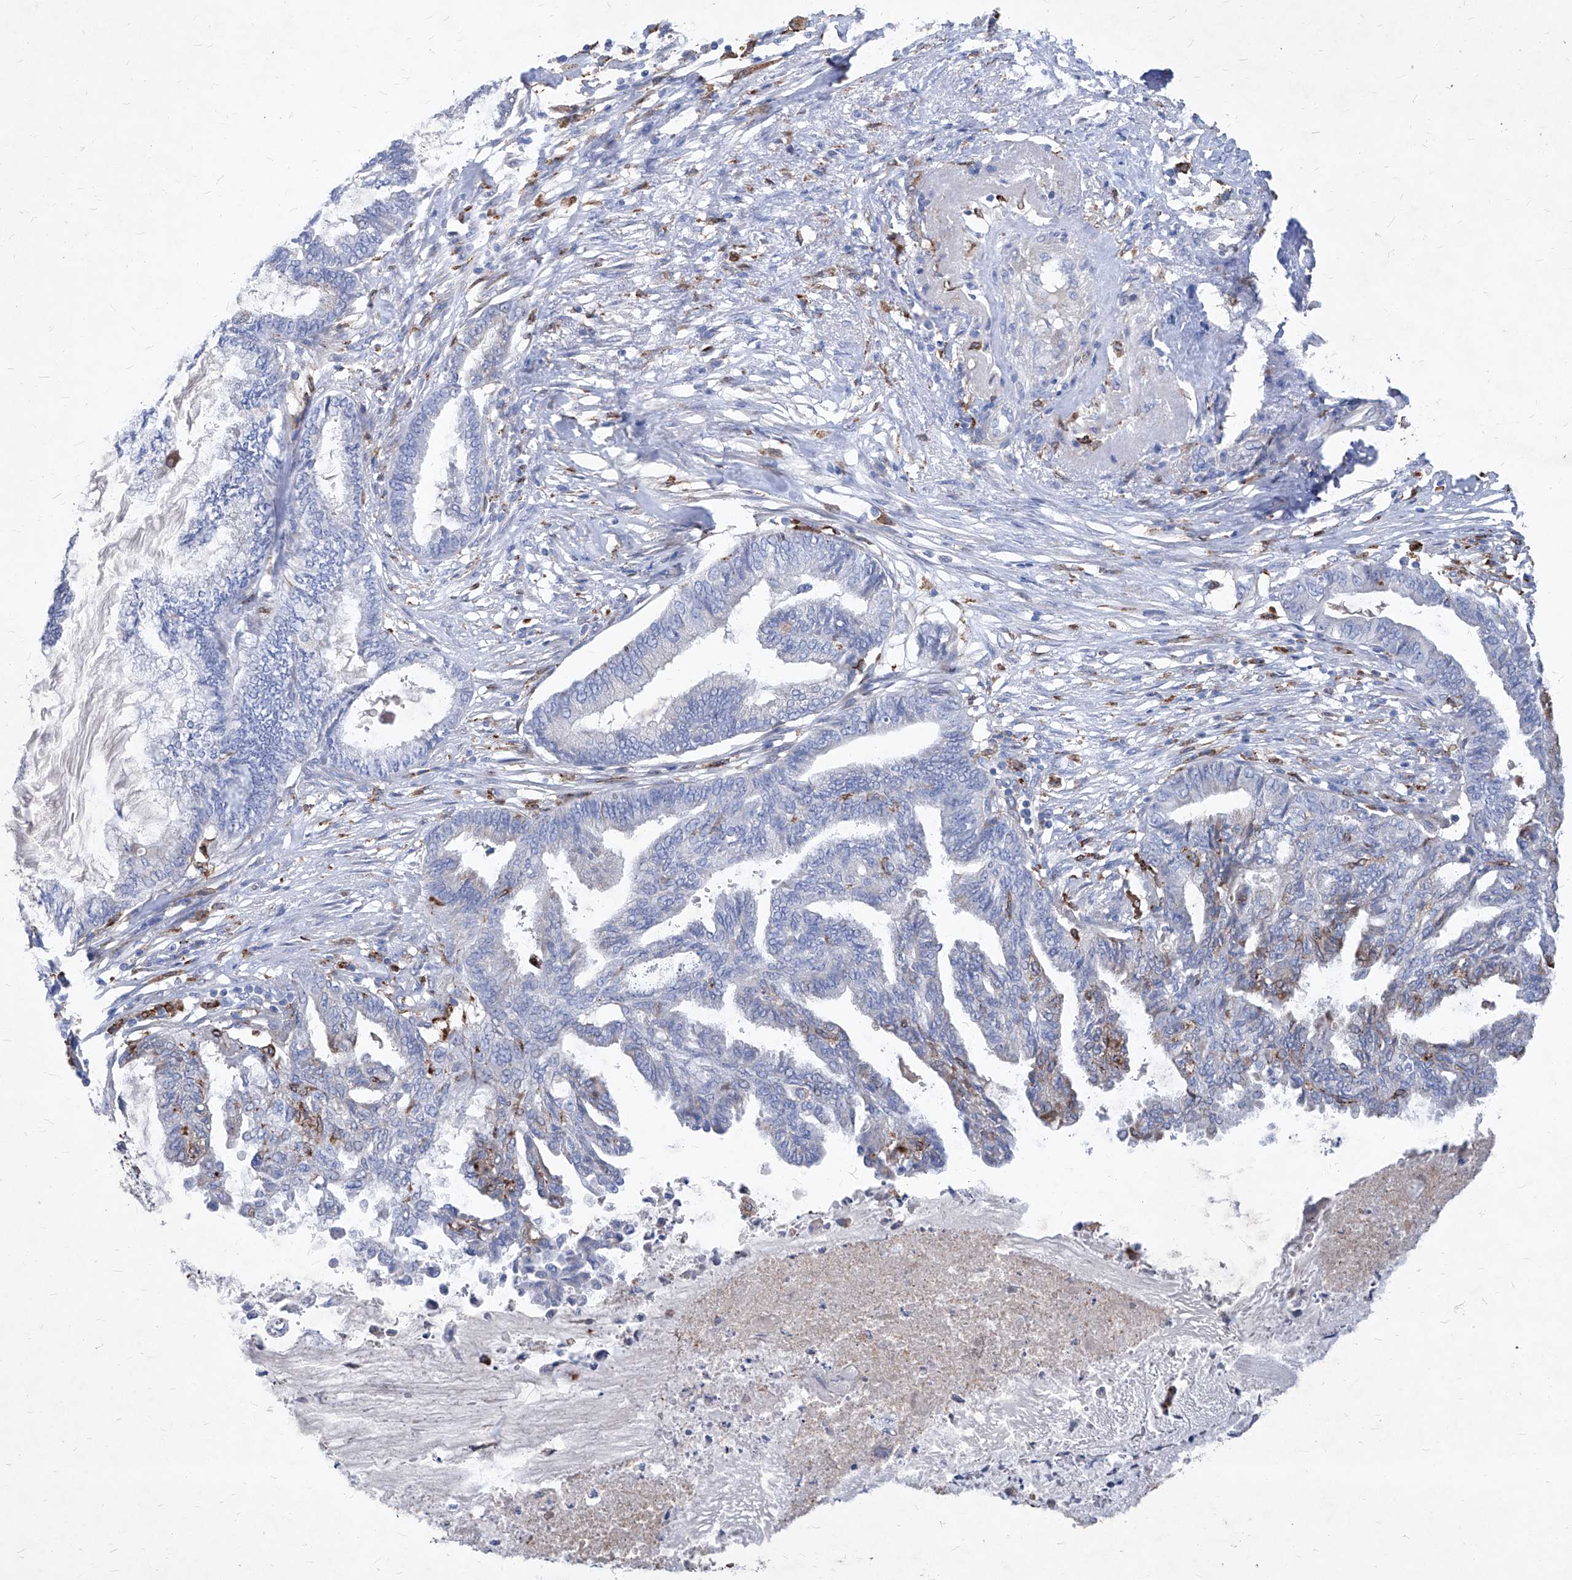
{"staining": {"intensity": "negative", "quantity": "none", "location": "none"}, "tissue": "endometrial cancer", "cell_type": "Tumor cells", "image_type": "cancer", "snomed": [{"axis": "morphology", "description": "Adenocarcinoma, NOS"}, {"axis": "topography", "description": "Endometrium"}], "caption": "This micrograph is of endometrial cancer (adenocarcinoma) stained with IHC to label a protein in brown with the nuclei are counter-stained blue. There is no expression in tumor cells. (Brightfield microscopy of DAB immunohistochemistry (IHC) at high magnification).", "gene": "UBOX5", "patient": {"sex": "female", "age": 86}}